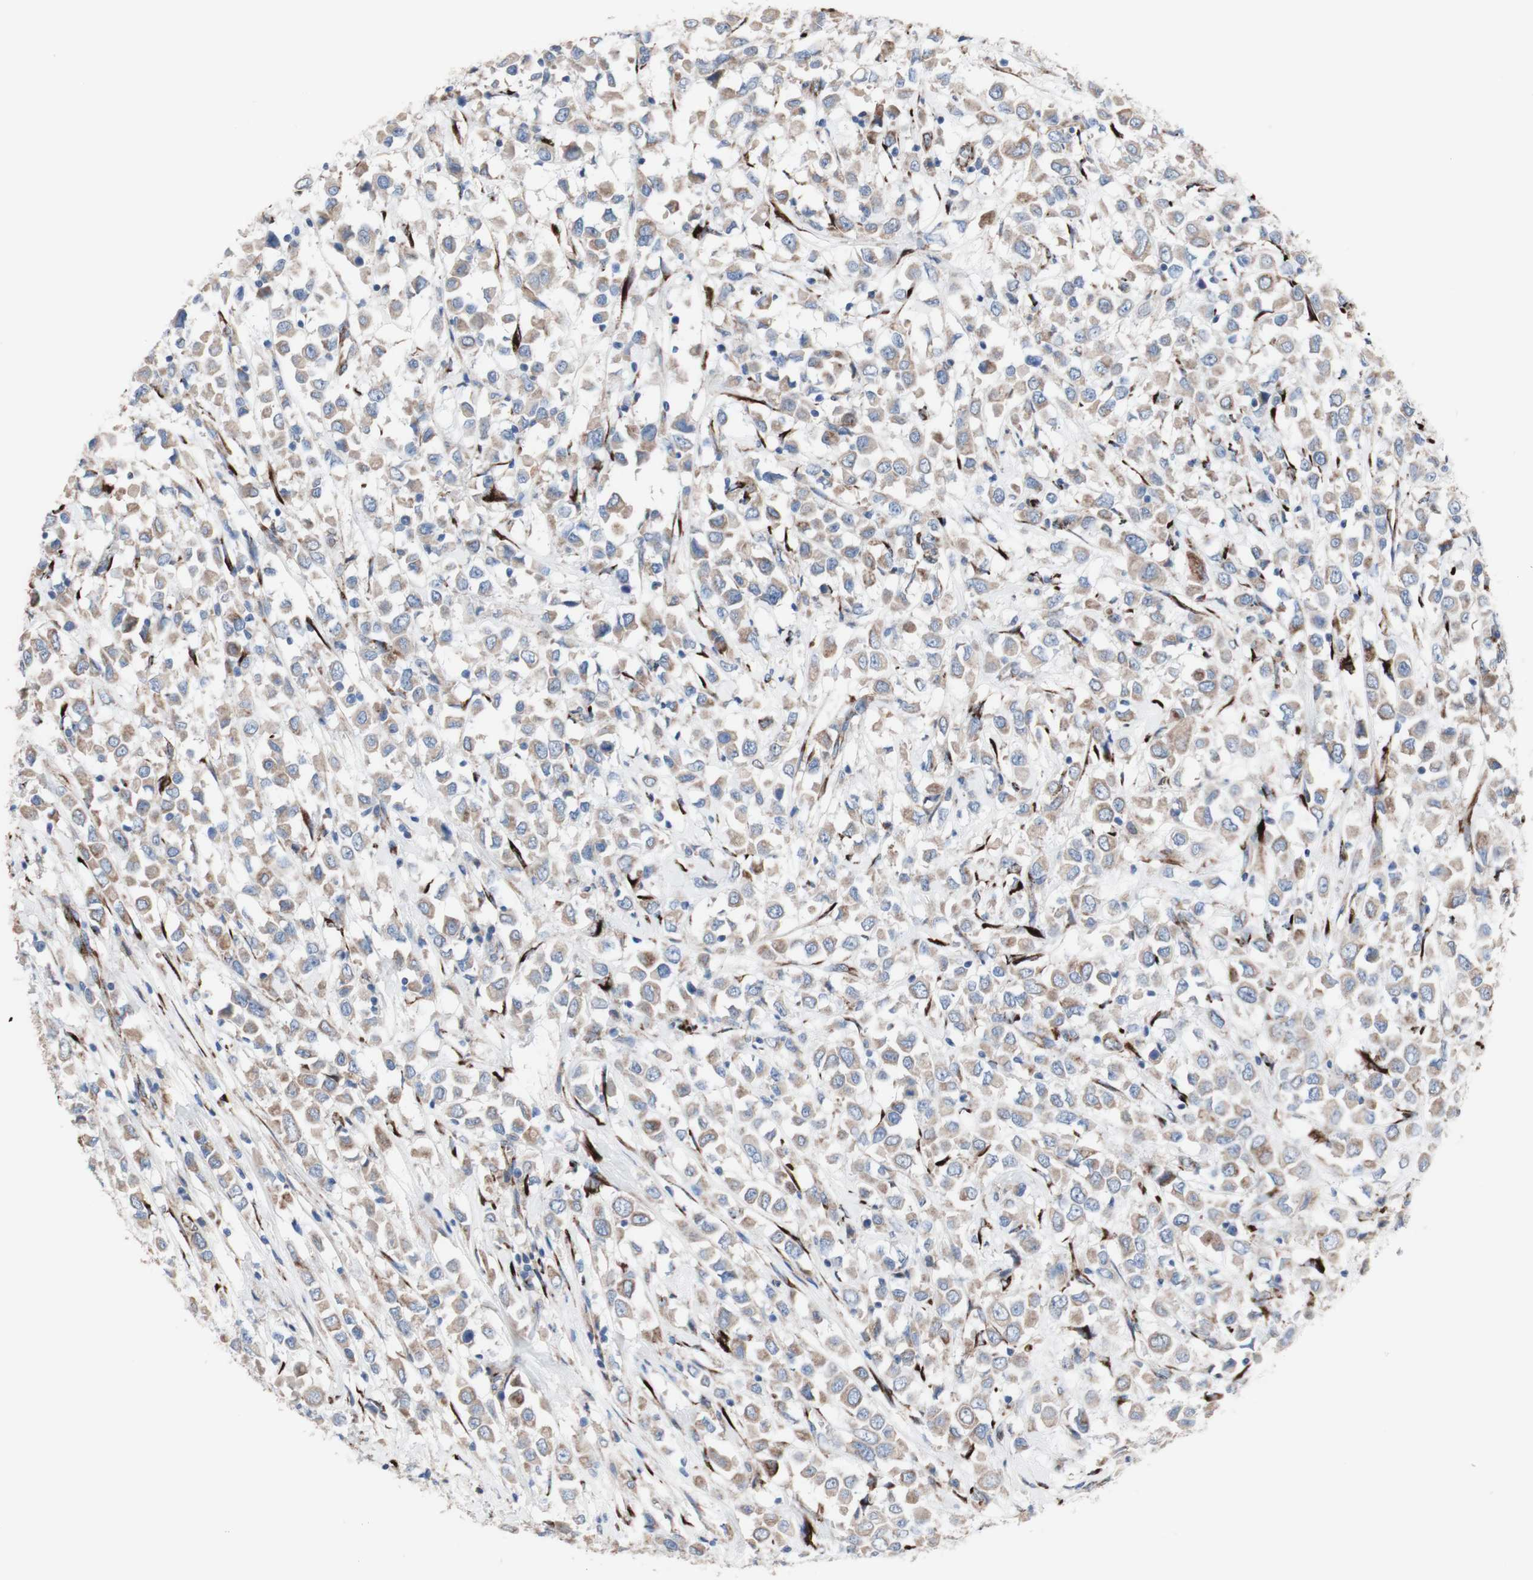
{"staining": {"intensity": "moderate", "quantity": ">75%", "location": "cytoplasmic/membranous"}, "tissue": "breast cancer", "cell_type": "Tumor cells", "image_type": "cancer", "snomed": [{"axis": "morphology", "description": "Duct carcinoma"}, {"axis": "topography", "description": "Breast"}], "caption": "Protein expression analysis of human breast cancer reveals moderate cytoplasmic/membranous staining in approximately >75% of tumor cells. (IHC, brightfield microscopy, high magnification).", "gene": "AGPAT5", "patient": {"sex": "female", "age": 61}}